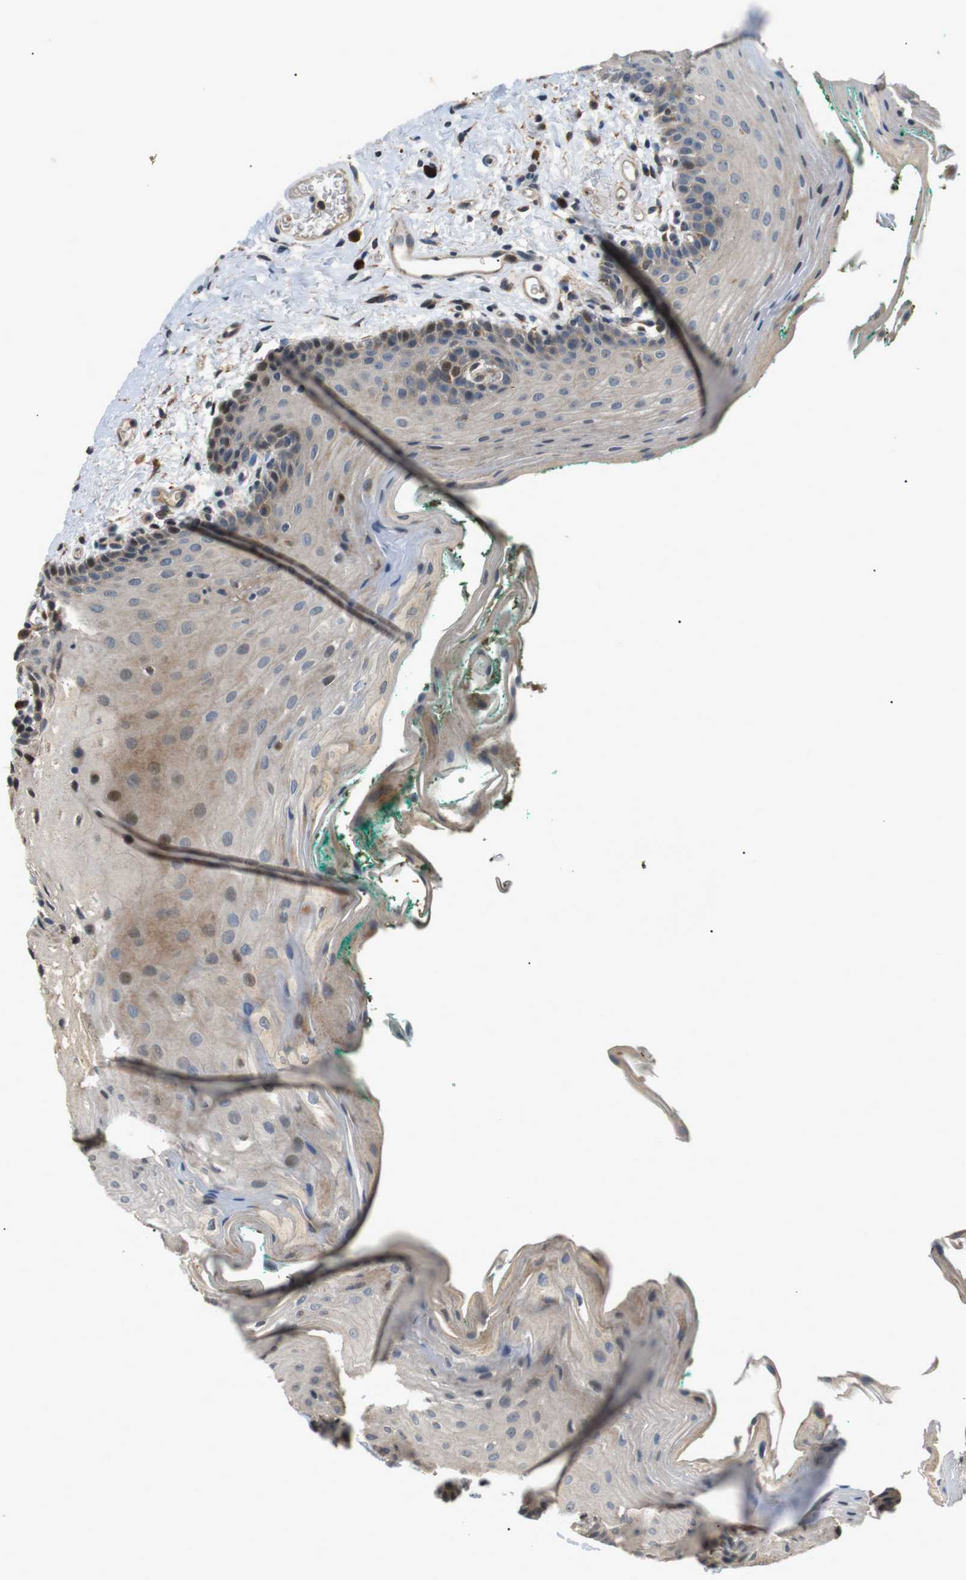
{"staining": {"intensity": "weak", "quantity": "25%-75%", "location": "cytoplasmic/membranous,nuclear"}, "tissue": "oral mucosa", "cell_type": "Squamous epithelial cells", "image_type": "normal", "snomed": [{"axis": "morphology", "description": "Normal tissue, NOS"}, {"axis": "topography", "description": "Oral tissue"}], "caption": "Weak cytoplasmic/membranous,nuclear positivity for a protein is appreciated in about 25%-75% of squamous epithelial cells of benign oral mucosa using immunohistochemistry (IHC).", "gene": "HSPA13", "patient": {"sex": "male", "age": 58}}